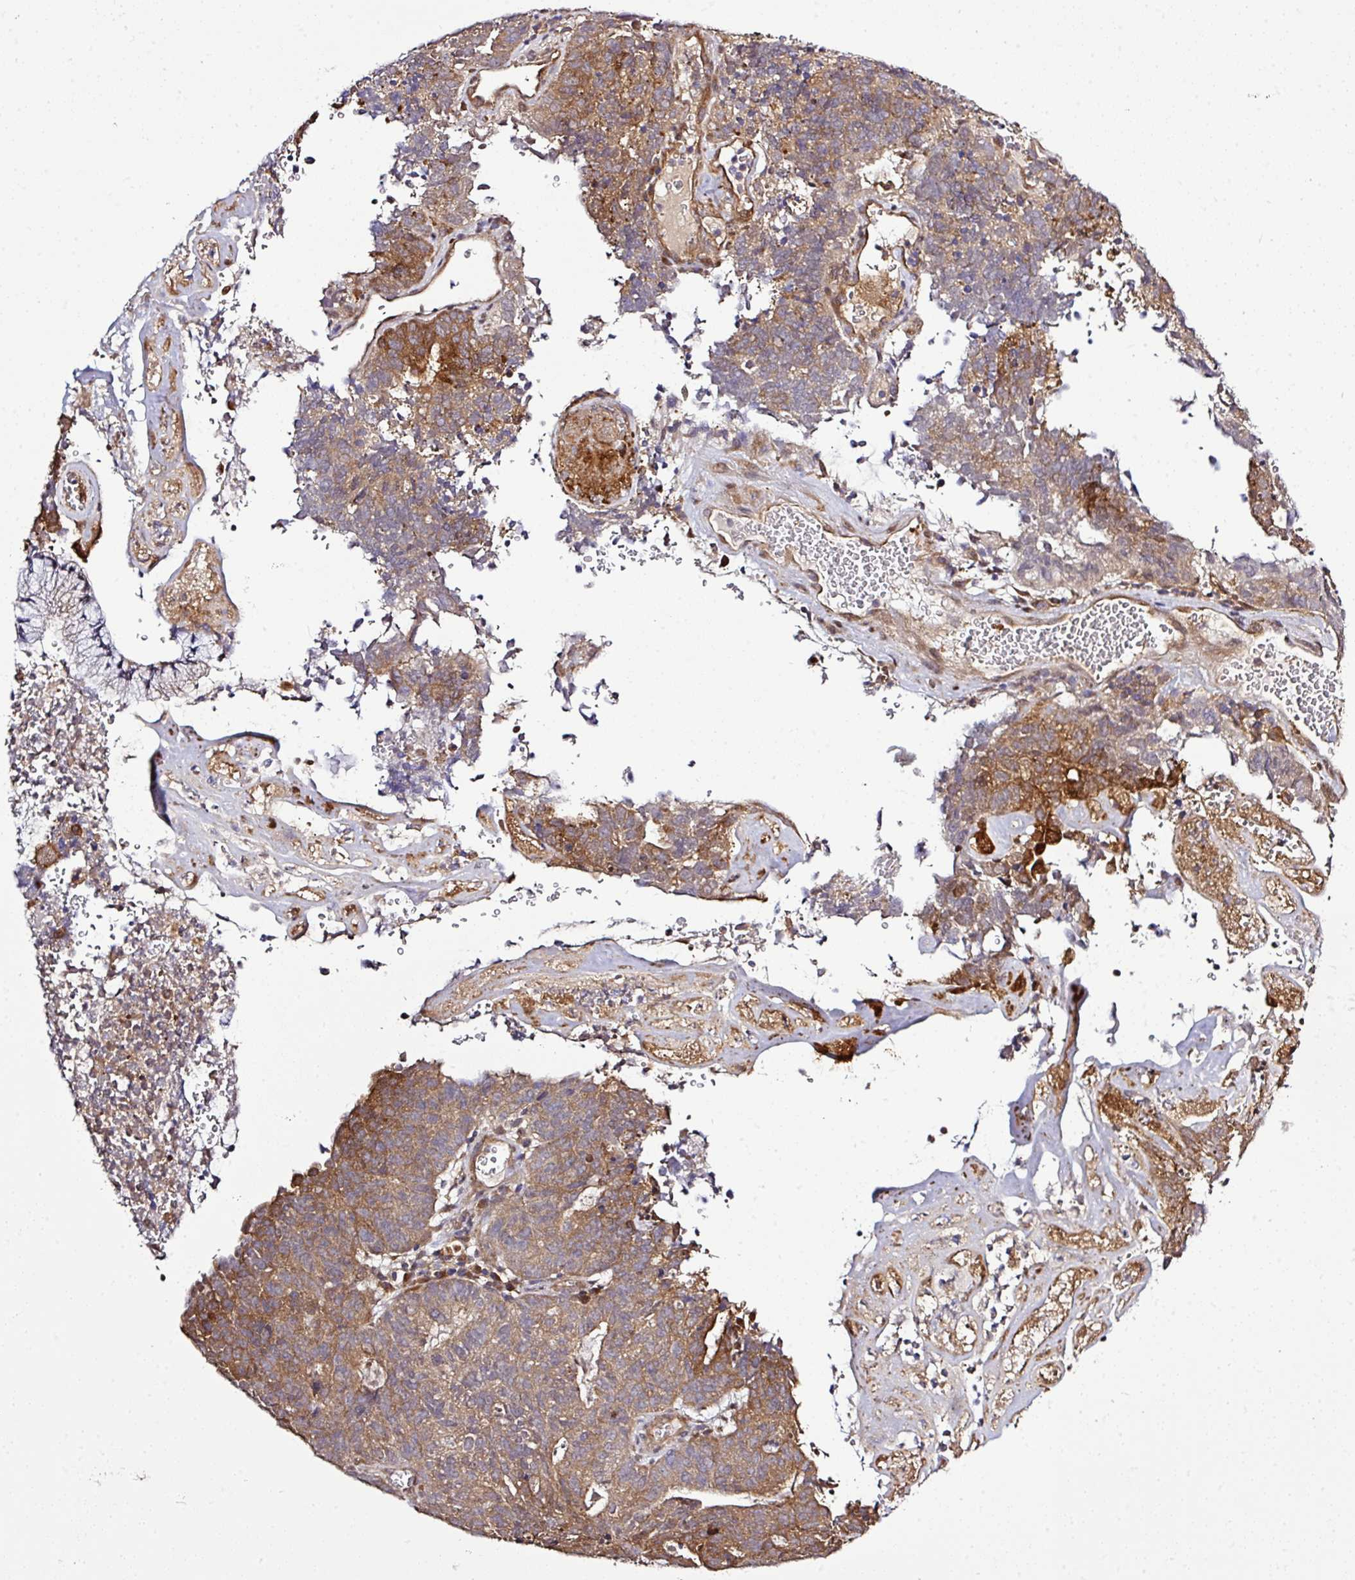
{"staining": {"intensity": "moderate", "quantity": "25%-75%", "location": "cytoplasmic/membranous"}, "tissue": "cervical cancer", "cell_type": "Tumor cells", "image_type": "cancer", "snomed": [{"axis": "morphology", "description": "Adenocarcinoma, NOS"}, {"axis": "topography", "description": "Cervix"}], "caption": "The image displays staining of cervical cancer, revealing moderate cytoplasmic/membranous protein positivity (brown color) within tumor cells. (DAB (3,3'-diaminobenzidine) IHC with brightfield microscopy, high magnification).", "gene": "TMEM107", "patient": {"sex": "female", "age": 38}}